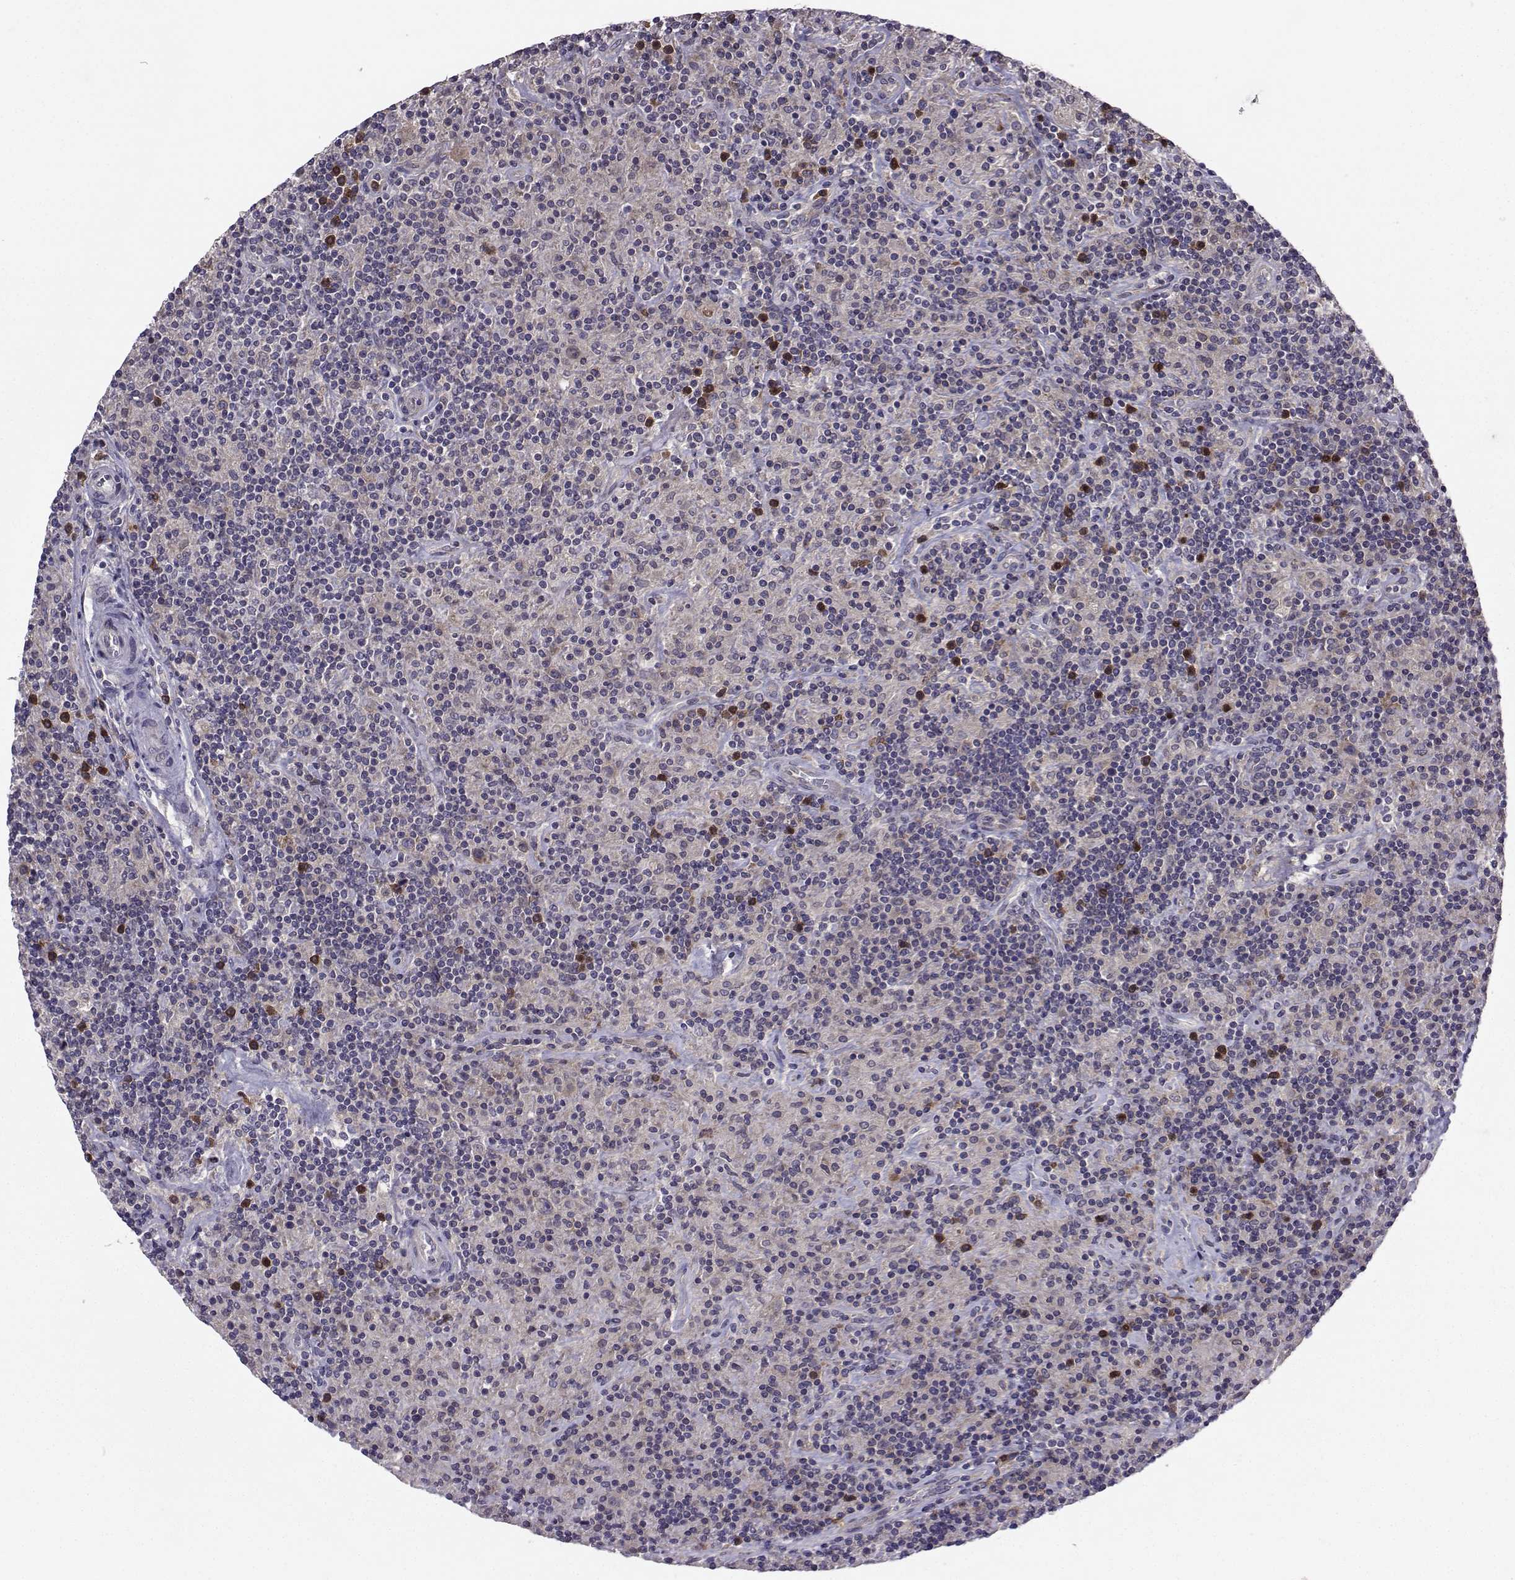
{"staining": {"intensity": "negative", "quantity": "none", "location": "none"}, "tissue": "lymphoma", "cell_type": "Tumor cells", "image_type": "cancer", "snomed": [{"axis": "morphology", "description": "Hodgkin's disease, NOS"}, {"axis": "topography", "description": "Lymph node"}], "caption": "This is an IHC micrograph of lymphoma. There is no staining in tumor cells.", "gene": "STXBP5", "patient": {"sex": "male", "age": 70}}